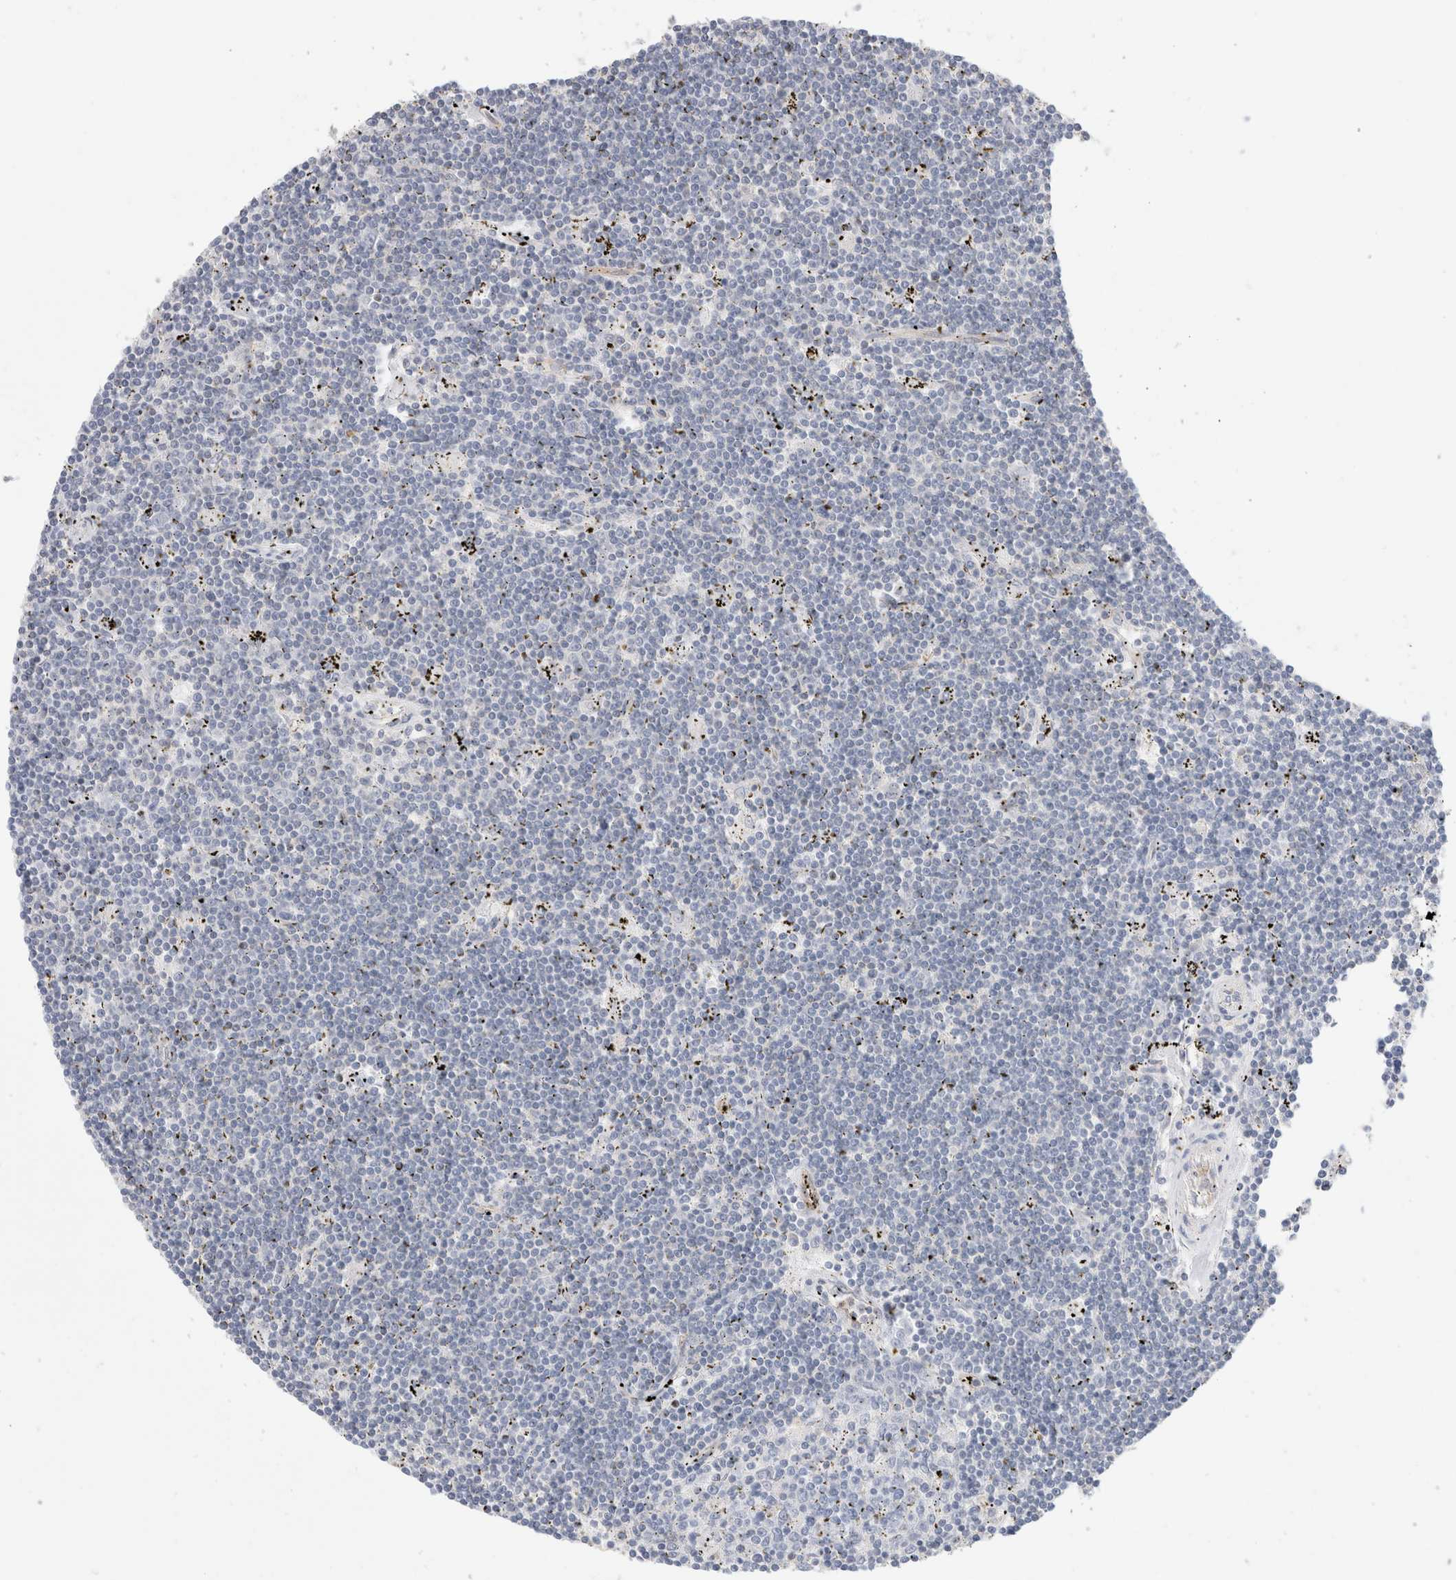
{"staining": {"intensity": "negative", "quantity": "none", "location": "none"}, "tissue": "lymphoma", "cell_type": "Tumor cells", "image_type": "cancer", "snomed": [{"axis": "morphology", "description": "Malignant lymphoma, non-Hodgkin's type, Low grade"}, {"axis": "topography", "description": "Spleen"}], "caption": "There is no significant positivity in tumor cells of lymphoma. (DAB IHC visualized using brightfield microscopy, high magnification).", "gene": "CAPN2", "patient": {"sex": "male", "age": 76}}